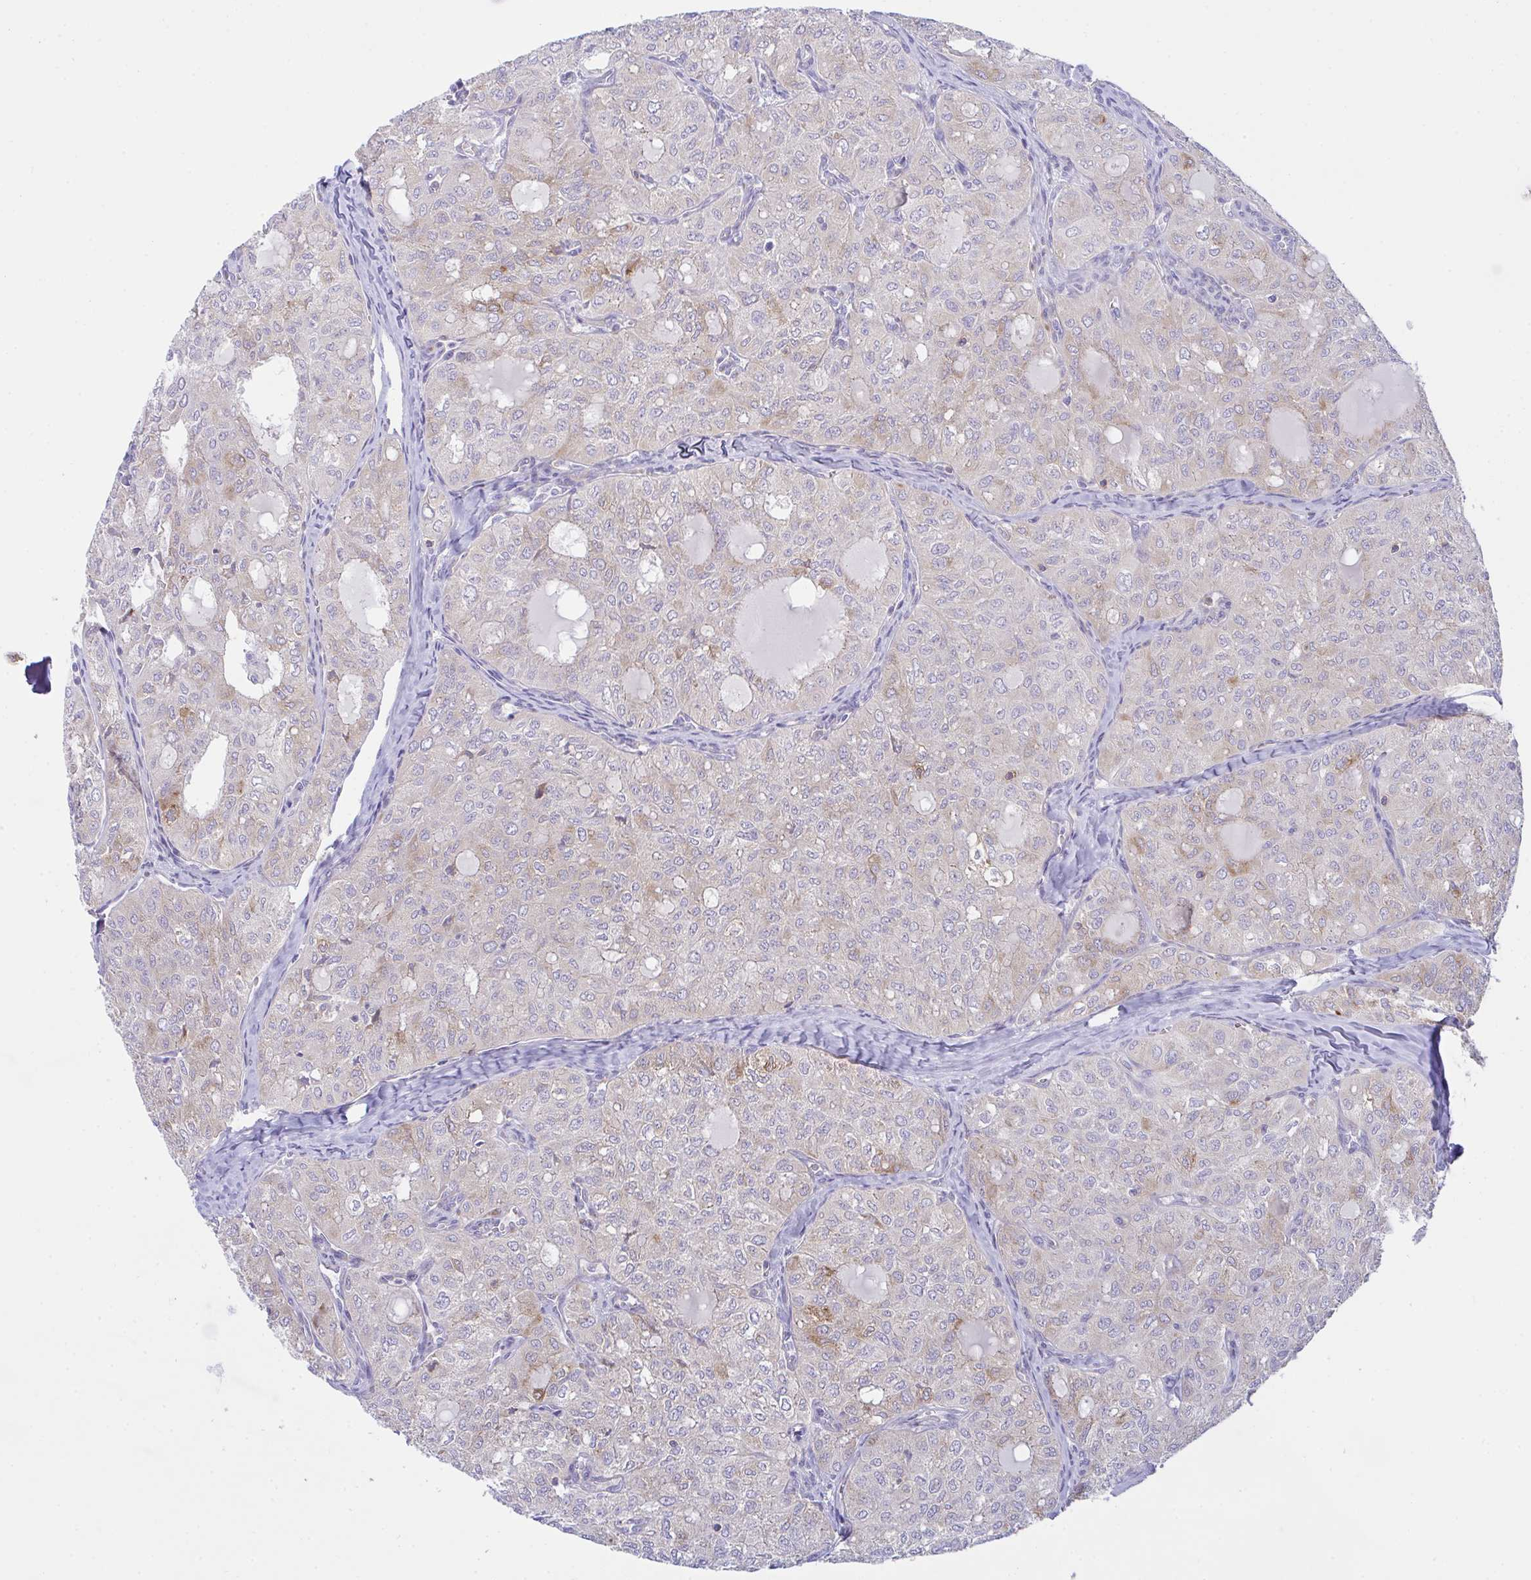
{"staining": {"intensity": "moderate", "quantity": "<25%", "location": "cytoplasmic/membranous"}, "tissue": "thyroid cancer", "cell_type": "Tumor cells", "image_type": "cancer", "snomed": [{"axis": "morphology", "description": "Follicular adenoma carcinoma, NOS"}, {"axis": "topography", "description": "Thyroid gland"}], "caption": "Immunohistochemistry image of follicular adenoma carcinoma (thyroid) stained for a protein (brown), which exhibits low levels of moderate cytoplasmic/membranous expression in about <25% of tumor cells.", "gene": "MIA3", "patient": {"sex": "male", "age": 75}}